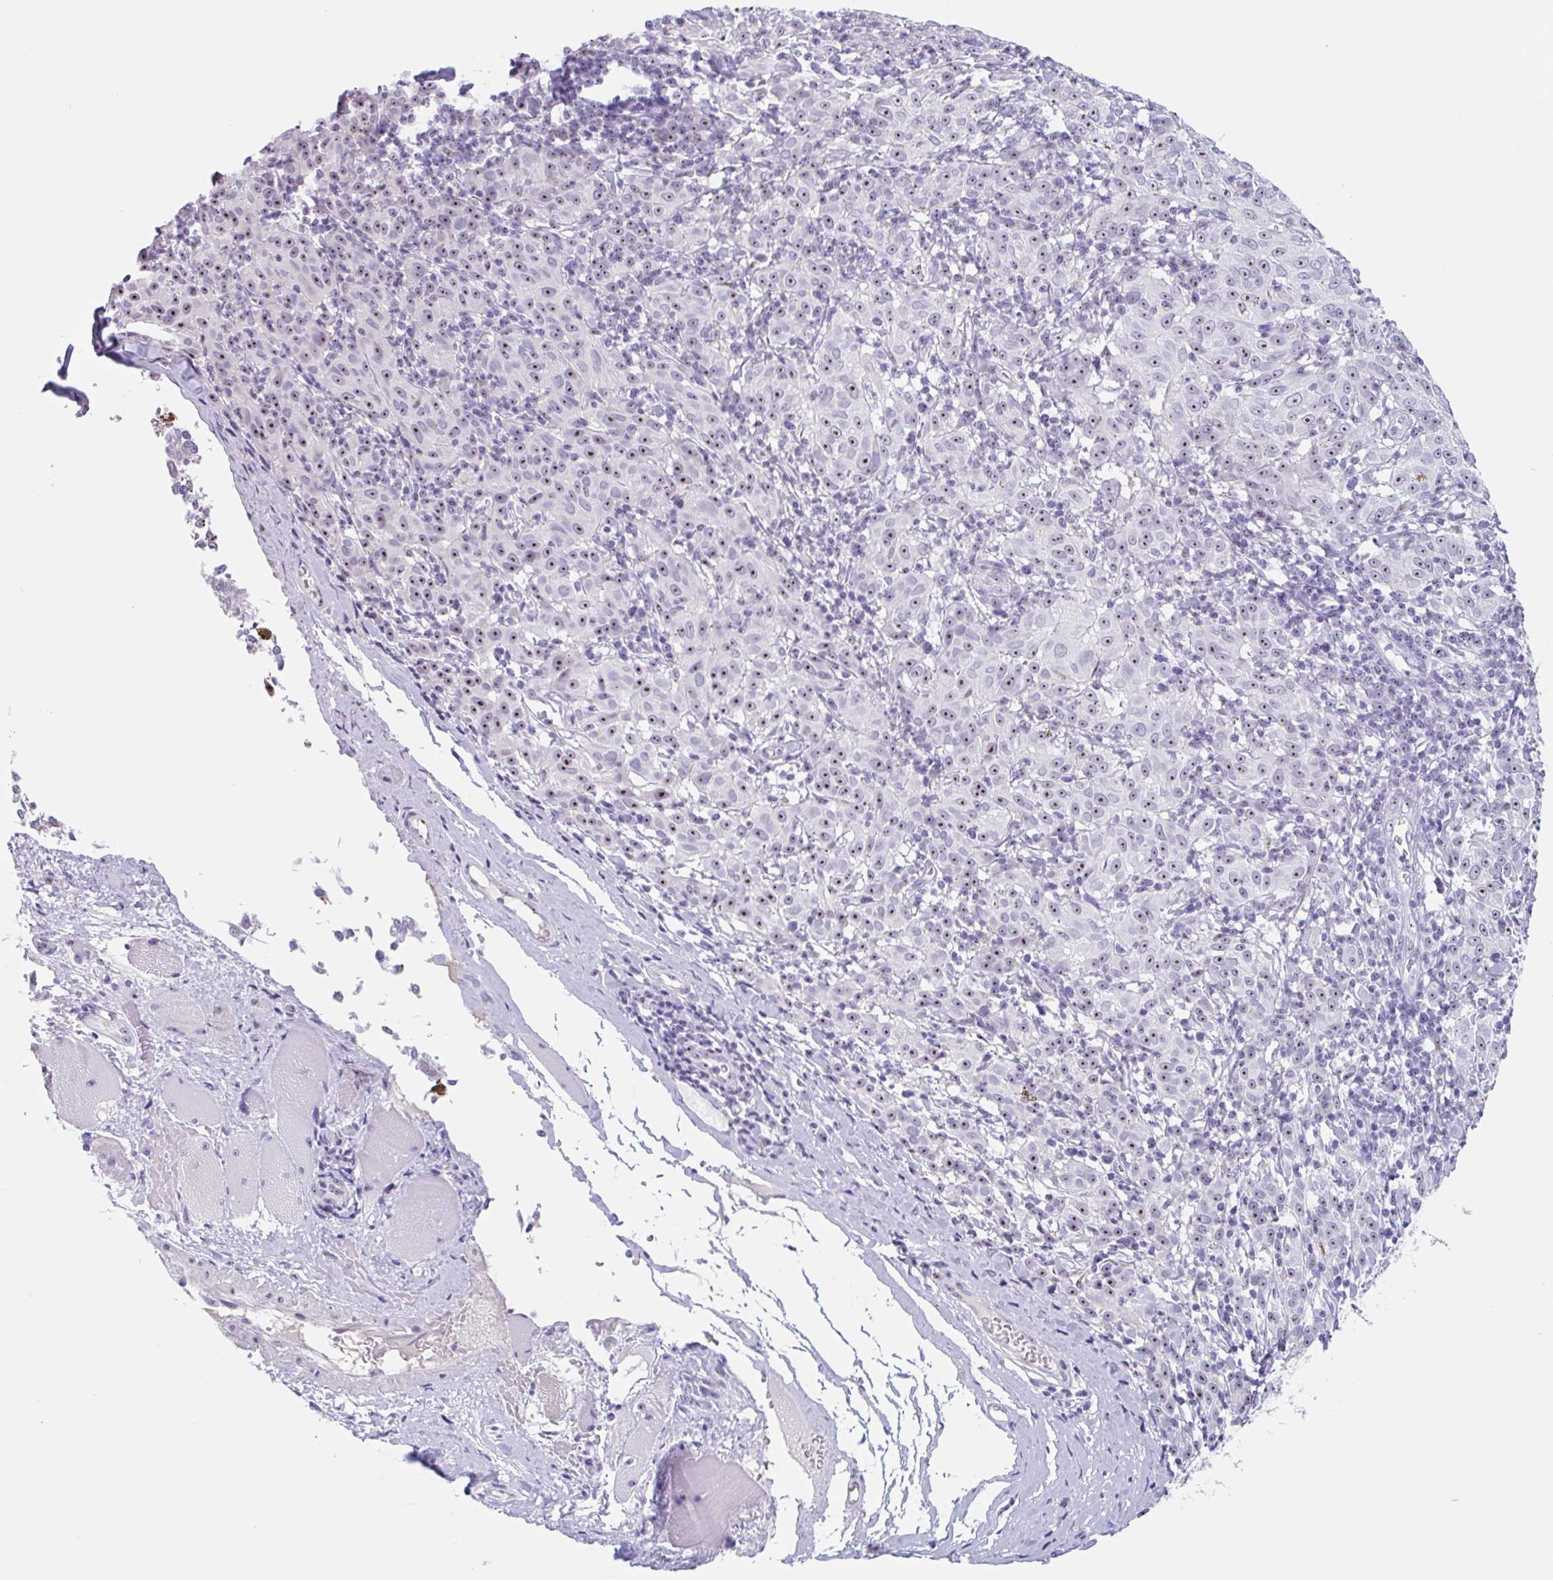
{"staining": {"intensity": "moderate", "quantity": ">75%", "location": "nuclear"}, "tissue": "melanoma", "cell_type": "Tumor cells", "image_type": "cancer", "snomed": [{"axis": "morphology", "description": "Malignant melanoma, NOS"}, {"axis": "topography", "description": "Skin"}], "caption": "Protein expression analysis of human malignant melanoma reveals moderate nuclear staining in about >75% of tumor cells.", "gene": "LENG9", "patient": {"sex": "female", "age": 72}}